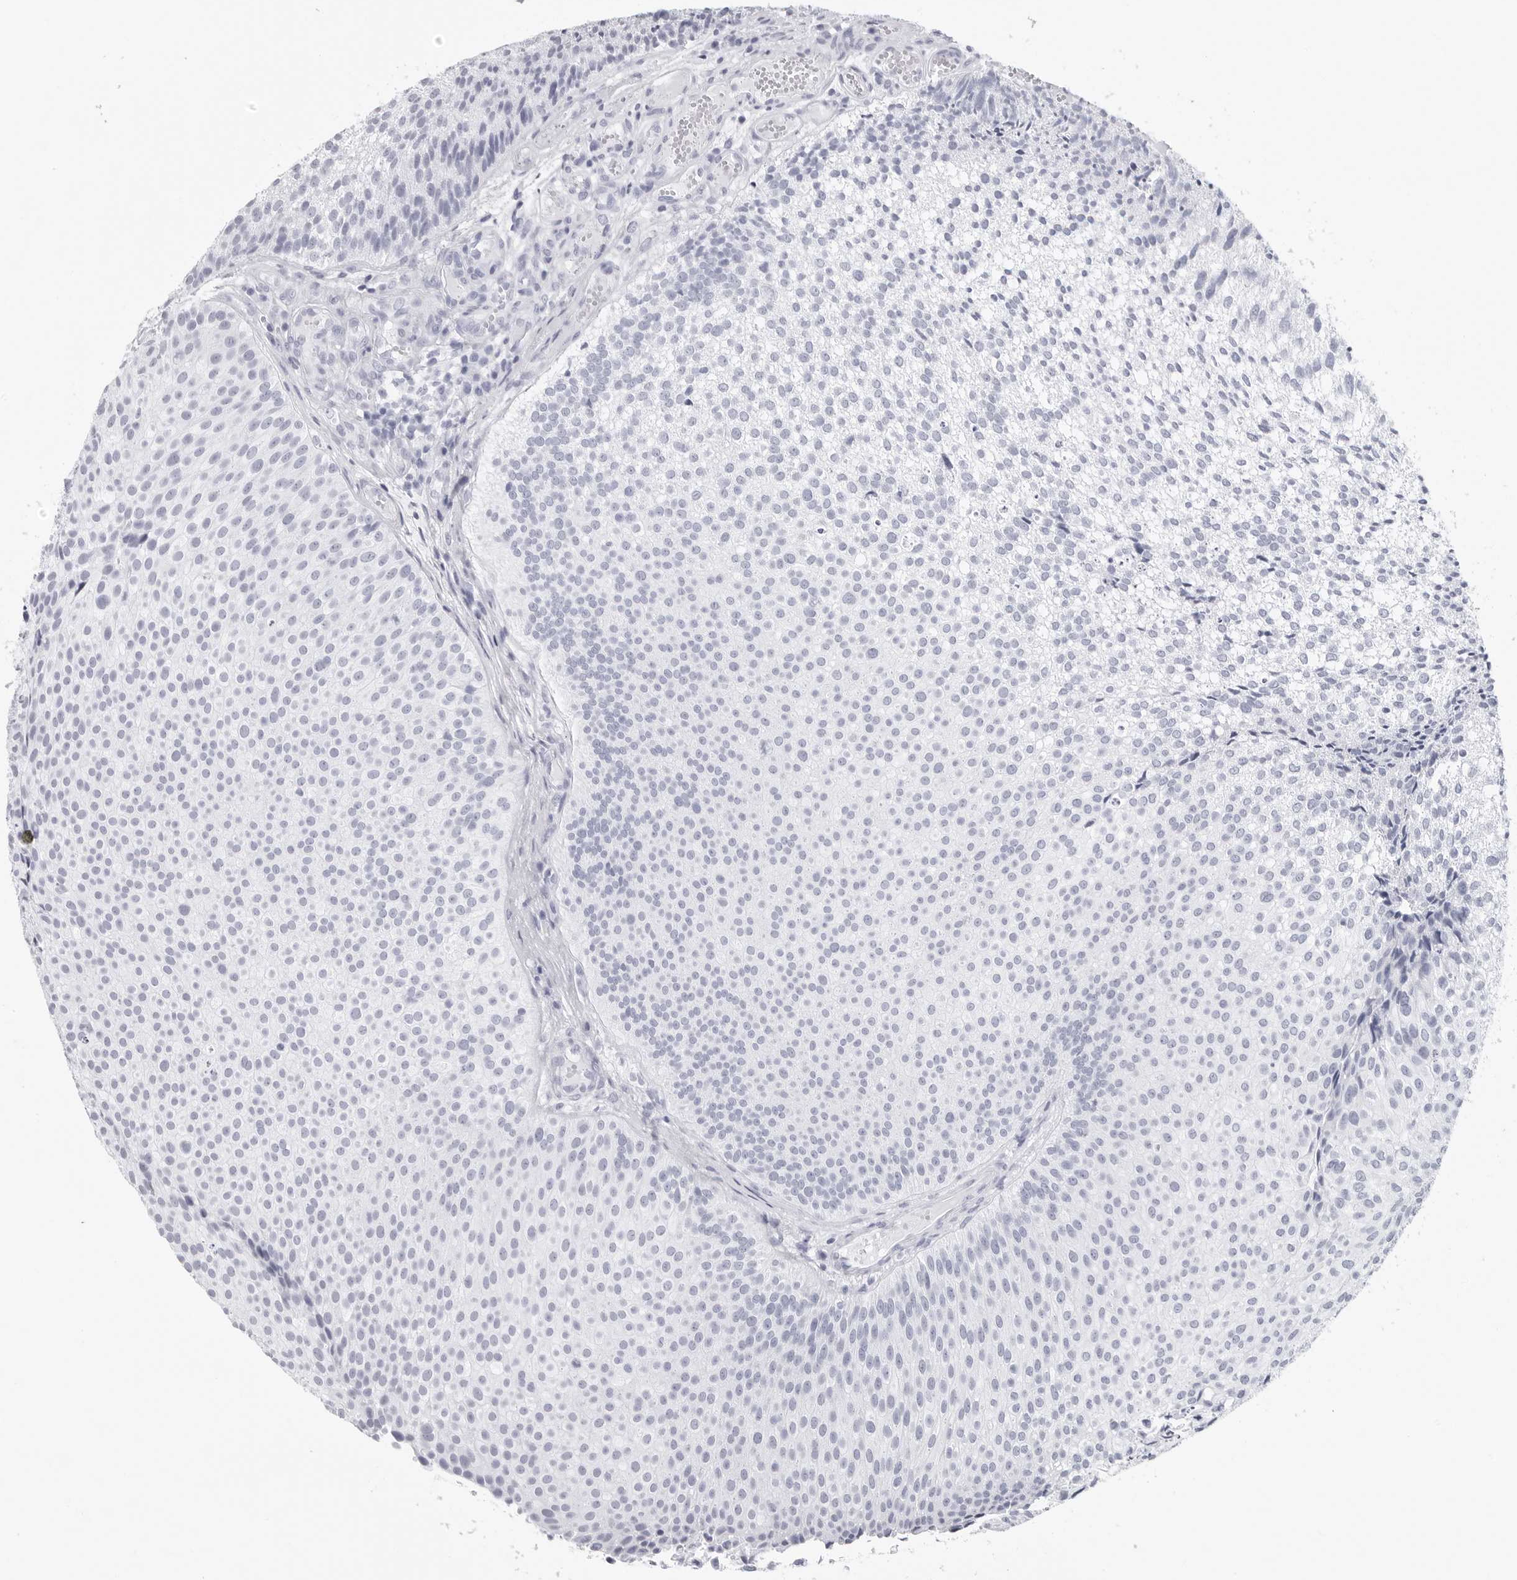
{"staining": {"intensity": "negative", "quantity": "none", "location": "none"}, "tissue": "urothelial cancer", "cell_type": "Tumor cells", "image_type": "cancer", "snomed": [{"axis": "morphology", "description": "Urothelial carcinoma, Low grade"}, {"axis": "topography", "description": "Urinary bladder"}], "caption": "Immunohistochemical staining of urothelial cancer demonstrates no significant positivity in tumor cells.", "gene": "CST2", "patient": {"sex": "male", "age": 86}}